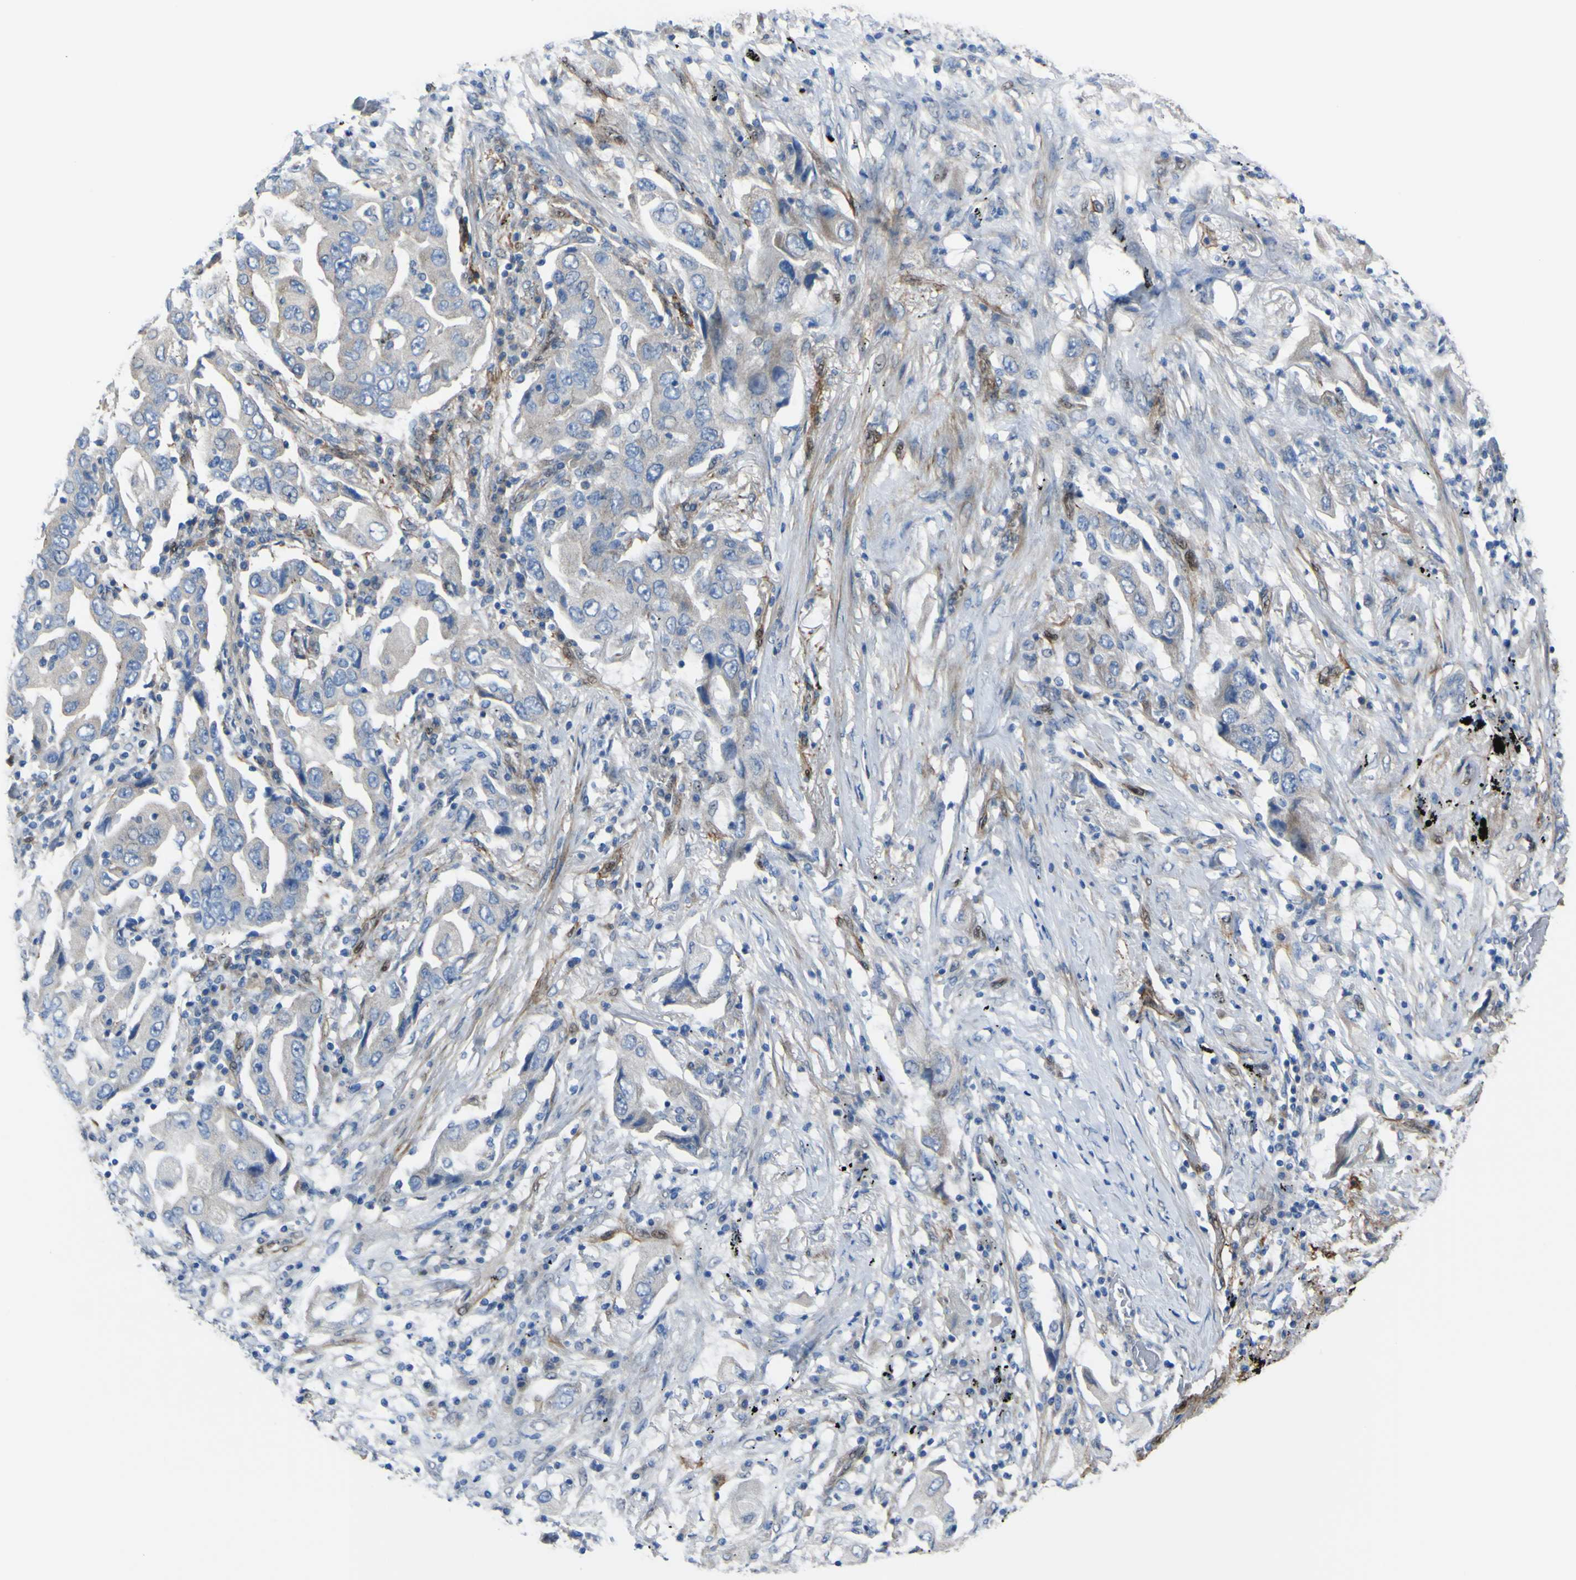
{"staining": {"intensity": "moderate", "quantity": "<25%", "location": "cytoplasmic/membranous"}, "tissue": "lung cancer", "cell_type": "Tumor cells", "image_type": "cancer", "snomed": [{"axis": "morphology", "description": "Adenocarcinoma, NOS"}, {"axis": "topography", "description": "Lung"}], "caption": "Immunohistochemical staining of lung cancer (adenocarcinoma) reveals low levels of moderate cytoplasmic/membranous staining in approximately <25% of tumor cells.", "gene": "LRRN1", "patient": {"sex": "female", "age": 65}}